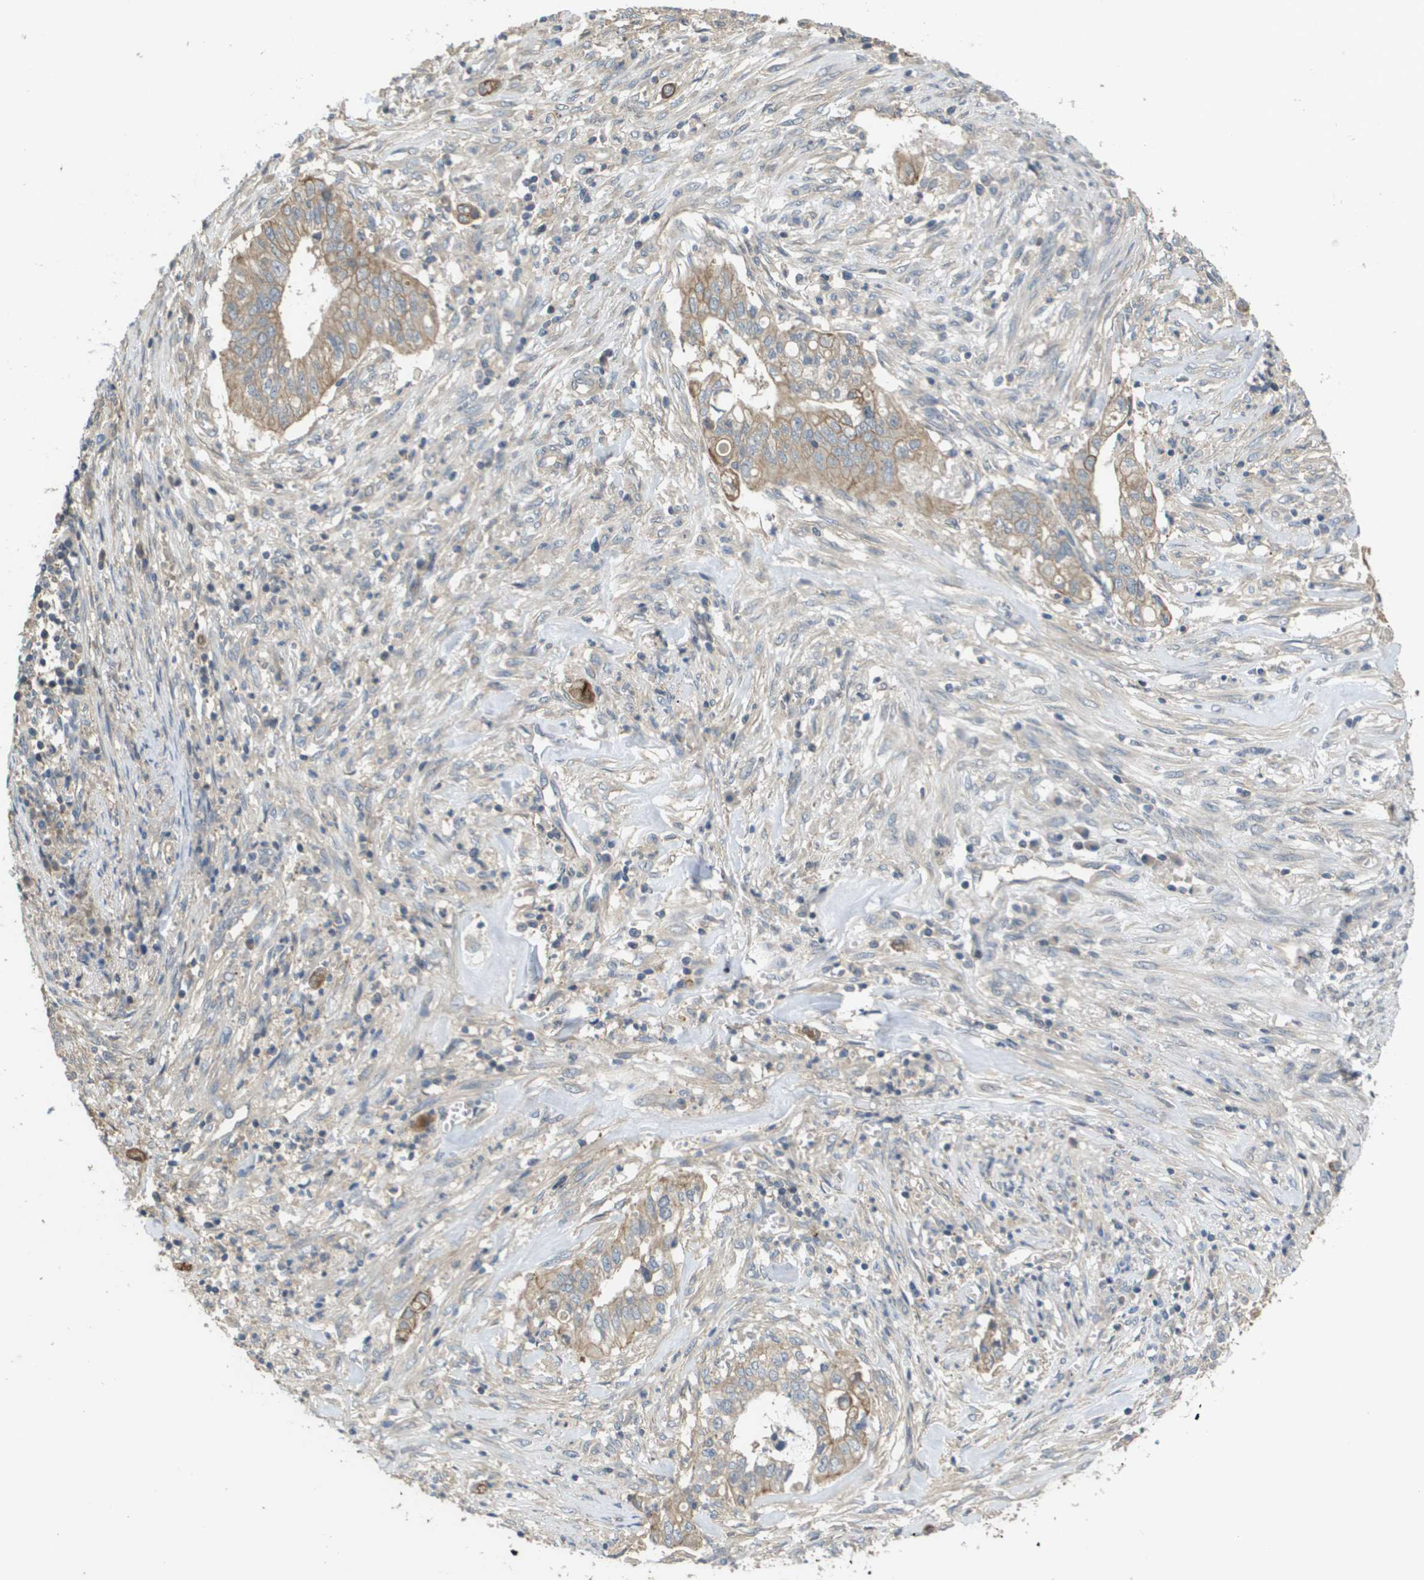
{"staining": {"intensity": "weak", "quantity": "25%-75%", "location": "cytoplasmic/membranous"}, "tissue": "cervical cancer", "cell_type": "Tumor cells", "image_type": "cancer", "snomed": [{"axis": "morphology", "description": "Adenocarcinoma, NOS"}, {"axis": "topography", "description": "Cervix"}], "caption": "A brown stain shows weak cytoplasmic/membranous staining of a protein in cervical adenocarcinoma tumor cells.", "gene": "KRT23", "patient": {"sex": "female", "age": 44}}